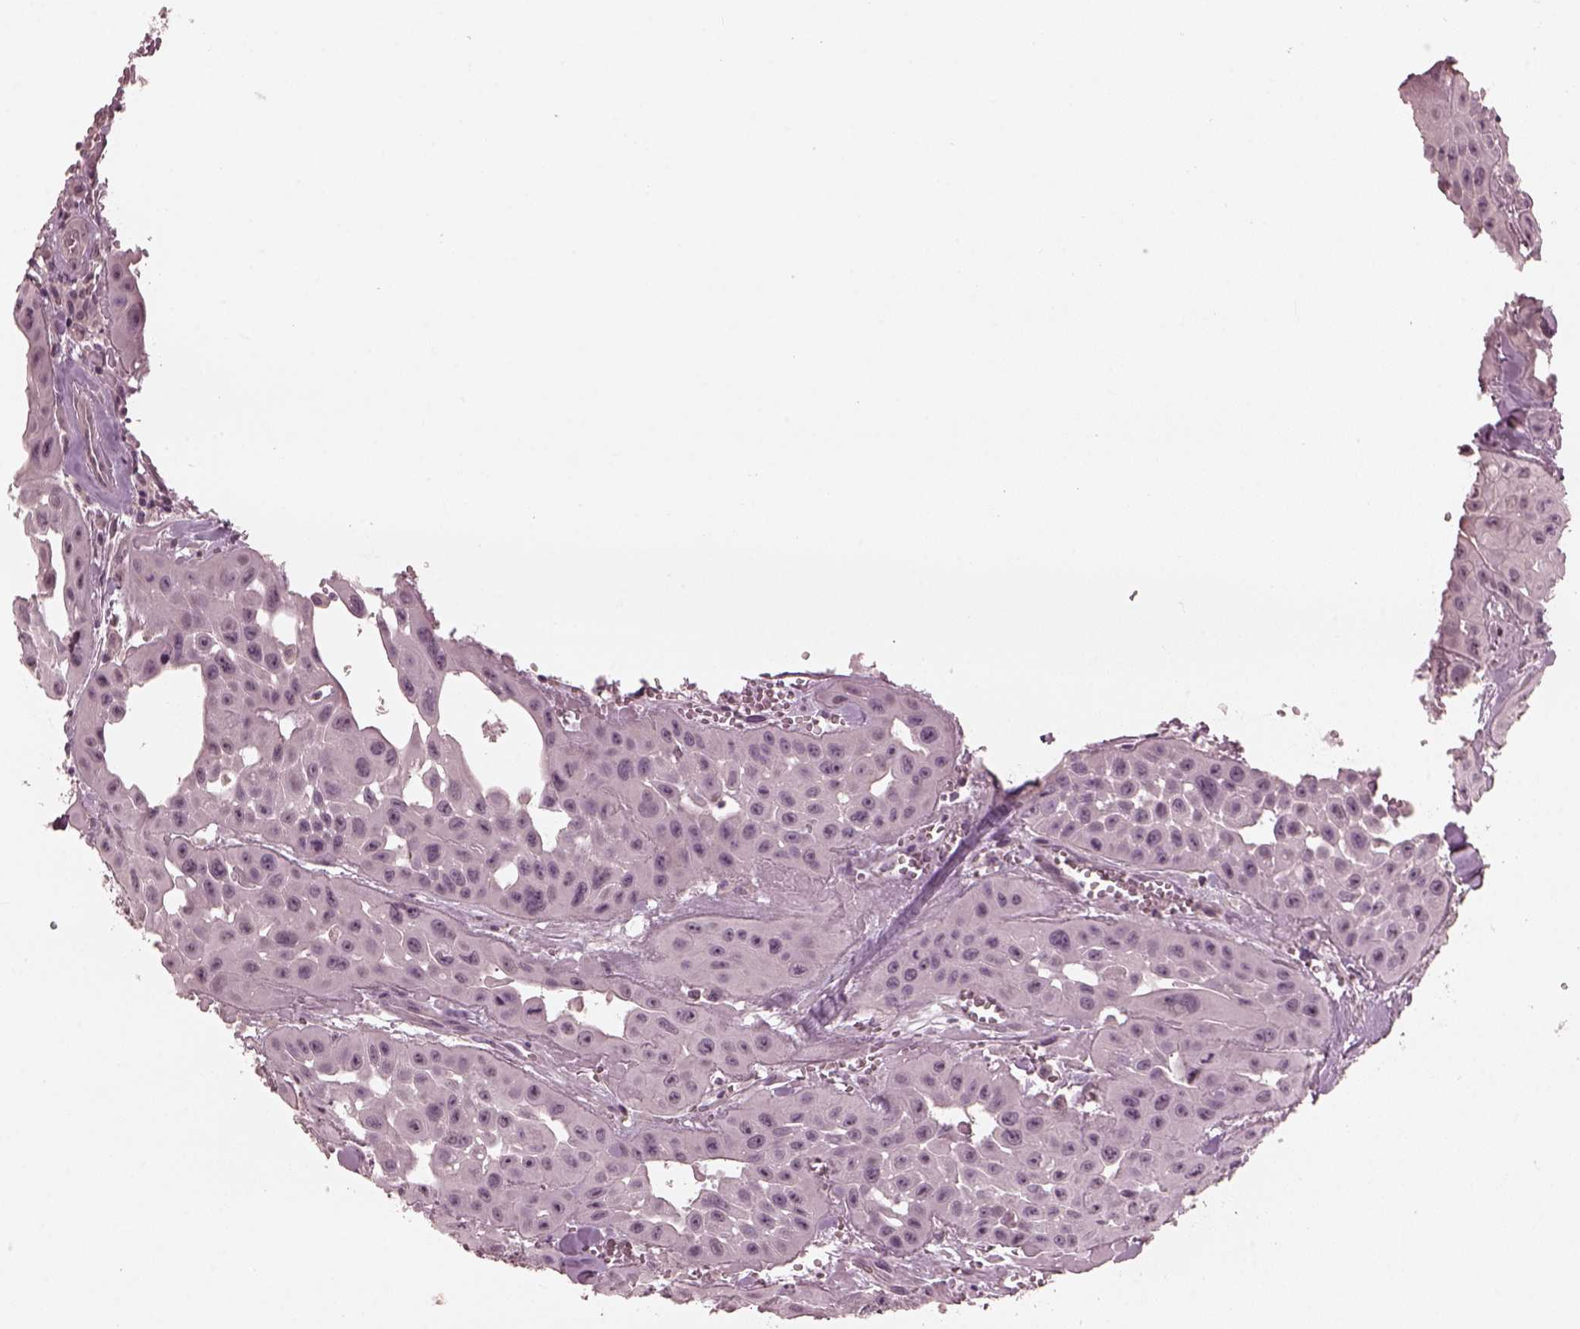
{"staining": {"intensity": "negative", "quantity": "none", "location": "none"}, "tissue": "head and neck cancer", "cell_type": "Tumor cells", "image_type": "cancer", "snomed": [{"axis": "morphology", "description": "Adenocarcinoma, NOS"}, {"axis": "topography", "description": "Head-Neck"}], "caption": "Photomicrograph shows no significant protein positivity in tumor cells of head and neck cancer (adenocarcinoma).", "gene": "OPTC", "patient": {"sex": "male", "age": 73}}